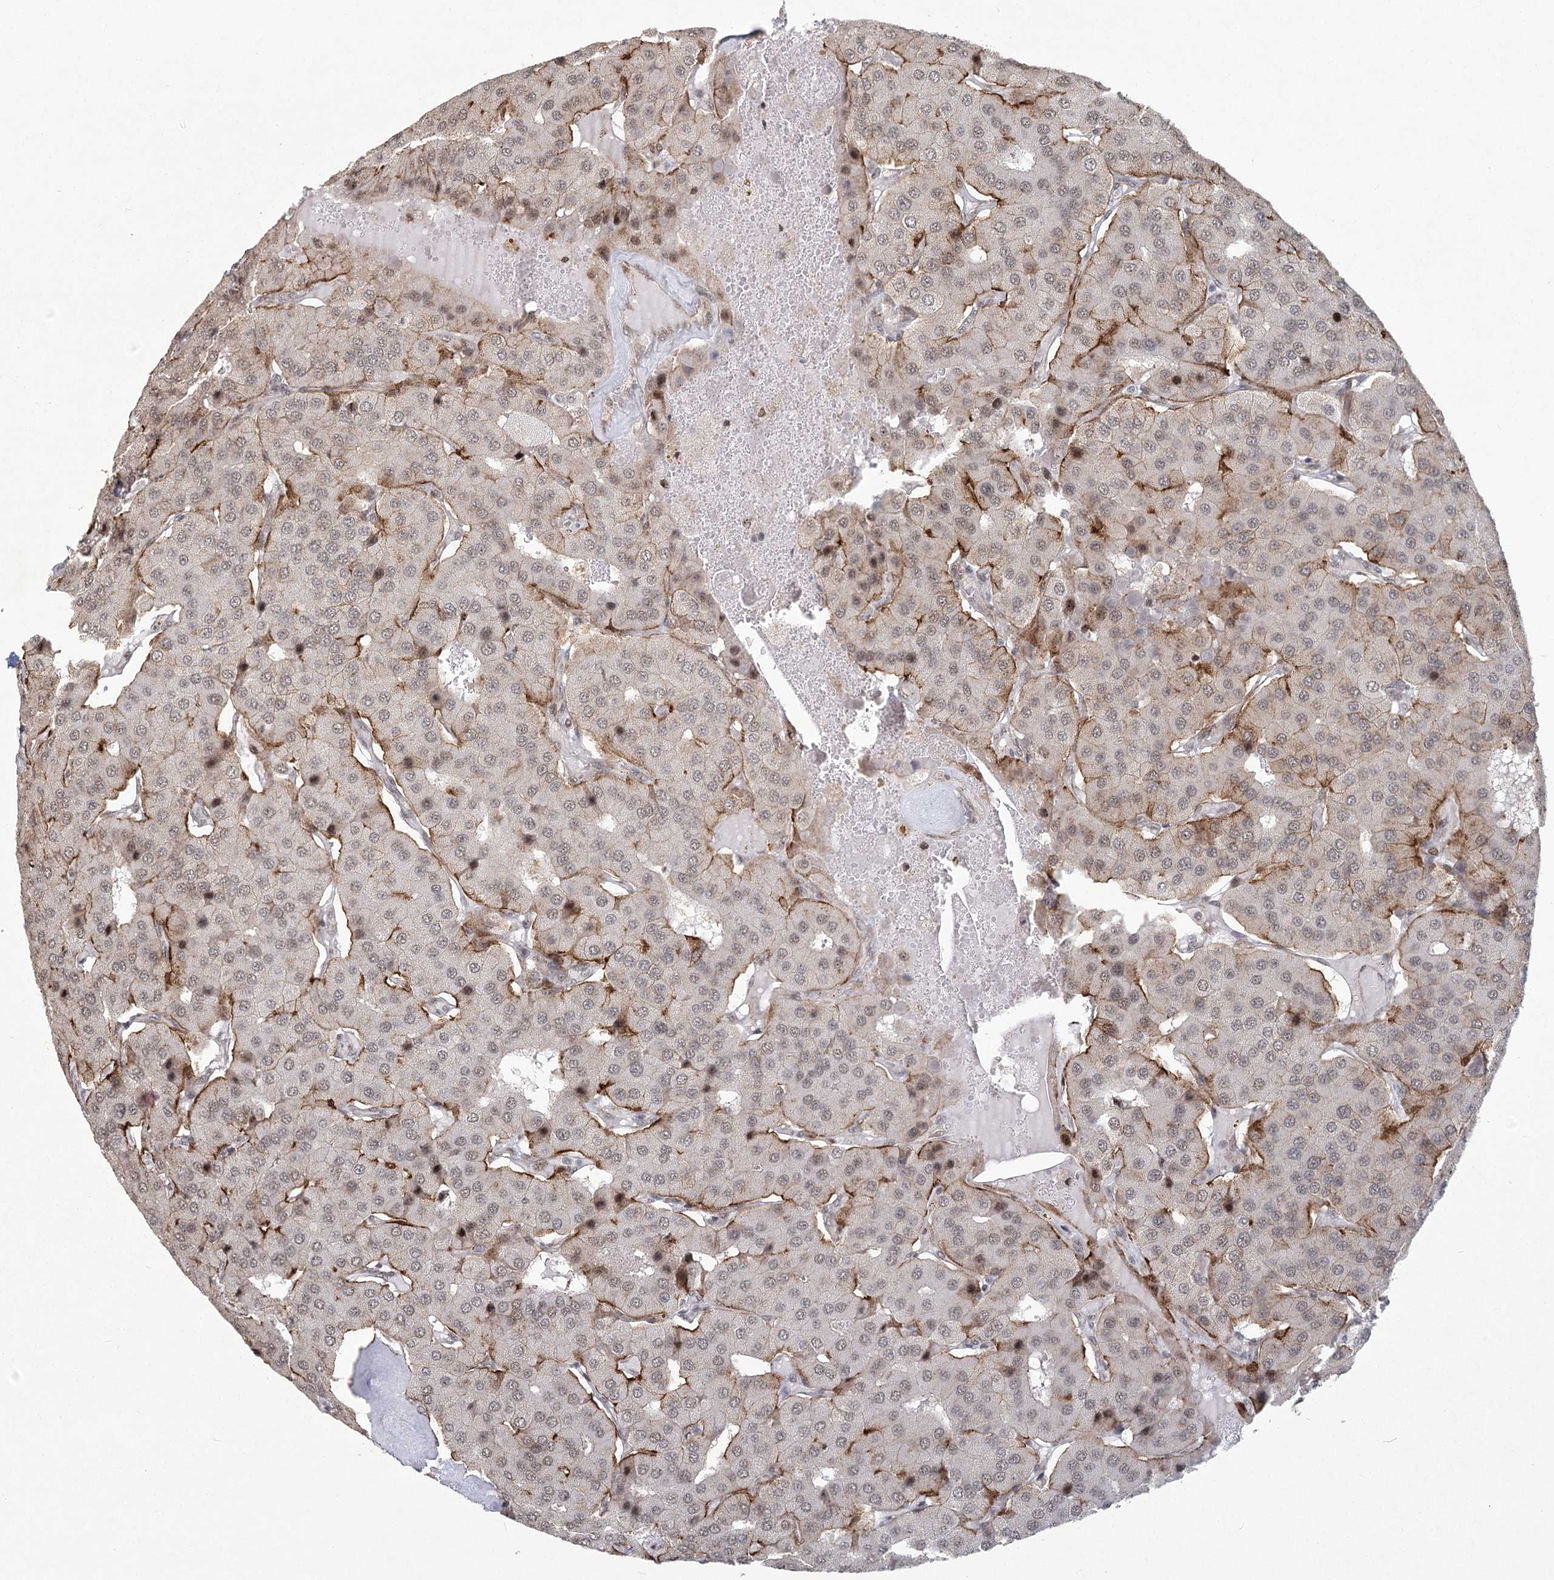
{"staining": {"intensity": "moderate", "quantity": "25%-75%", "location": "cytoplasmic/membranous"}, "tissue": "parathyroid gland", "cell_type": "Glandular cells", "image_type": "normal", "snomed": [{"axis": "morphology", "description": "Normal tissue, NOS"}, {"axis": "morphology", "description": "Adenoma, NOS"}, {"axis": "topography", "description": "Parathyroid gland"}], "caption": "High-power microscopy captured an immunohistochemistry (IHC) histopathology image of normal parathyroid gland, revealing moderate cytoplasmic/membranous staining in about 25%-75% of glandular cells.", "gene": "PARM1", "patient": {"sex": "female", "age": 86}}